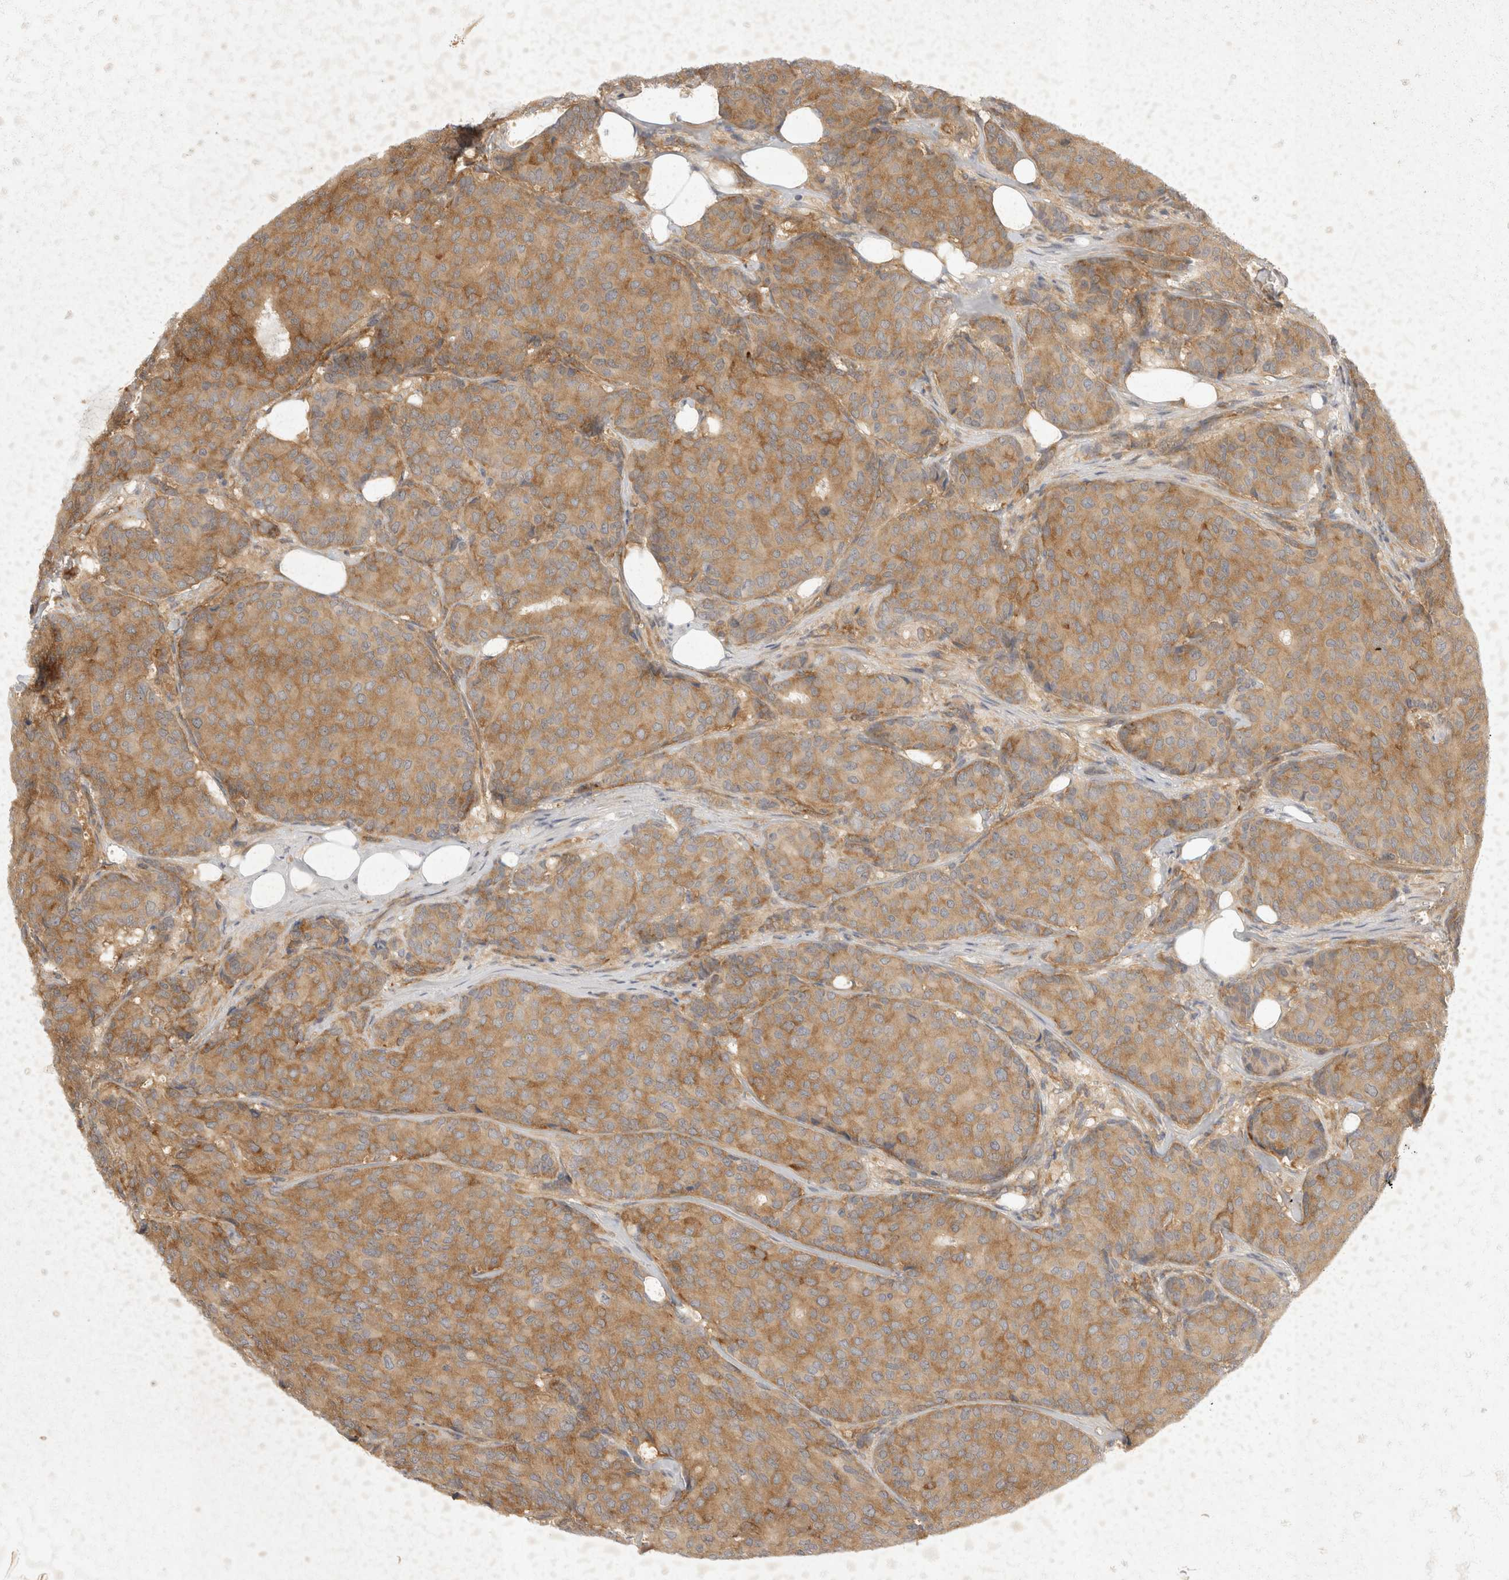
{"staining": {"intensity": "moderate", "quantity": ">75%", "location": "cytoplasmic/membranous"}, "tissue": "breast cancer", "cell_type": "Tumor cells", "image_type": "cancer", "snomed": [{"axis": "morphology", "description": "Duct carcinoma"}, {"axis": "topography", "description": "Breast"}], "caption": "Infiltrating ductal carcinoma (breast) stained with a brown dye demonstrates moderate cytoplasmic/membranous positive positivity in approximately >75% of tumor cells.", "gene": "EIF4G3", "patient": {"sex": "female", "age": 75}}